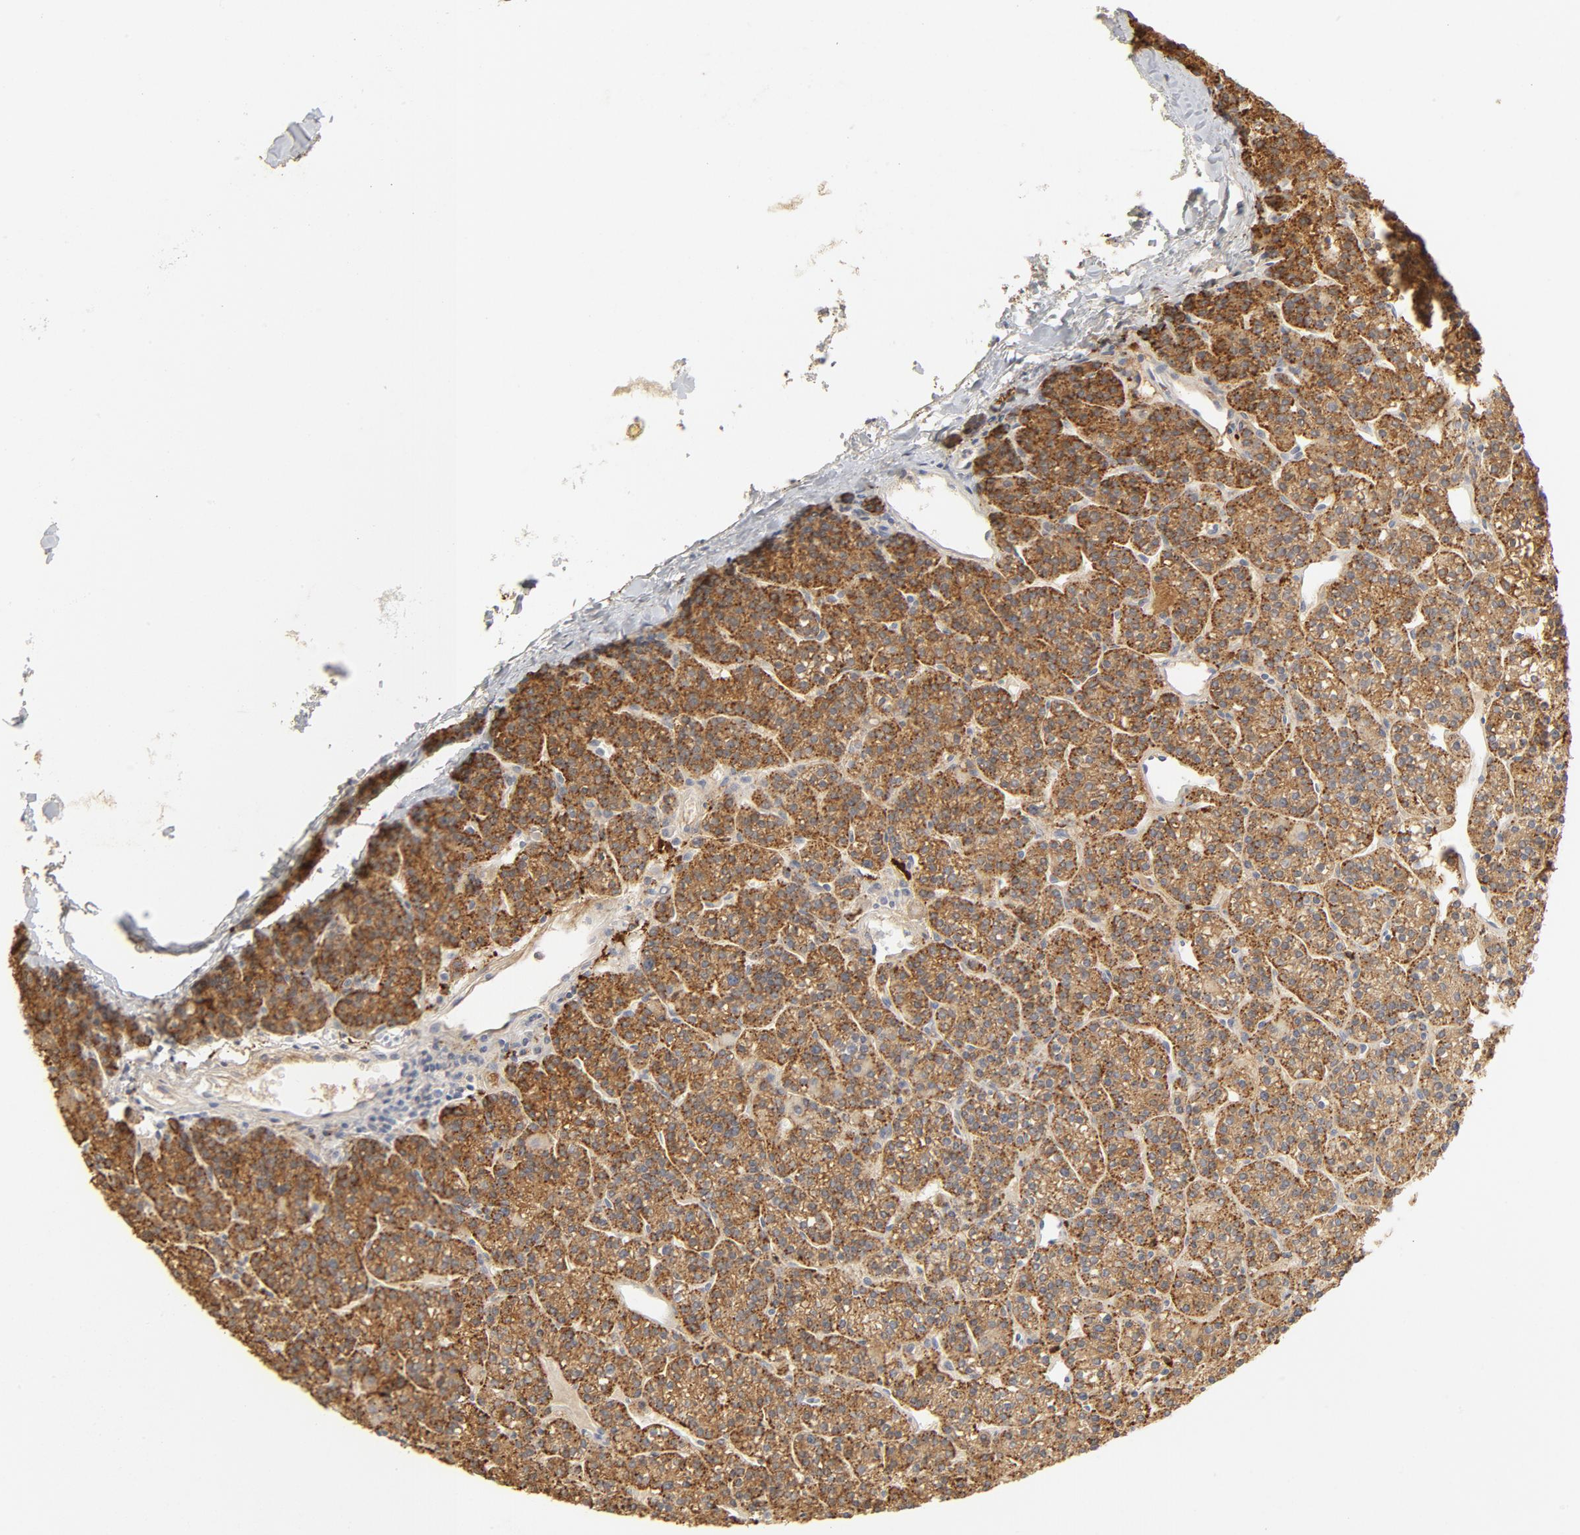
{"staining": {"intensity": "strong", "quantity": ">75%", "location": "cytoplasmic/membranous"}, "tissue": "parathyroid gland", "cell_type": "Glandular cells", "image_type": "normal", "snomed": [{"axis": "morphology", "description": "Normal tissue, NOS"}, {"axis": "topography", "description": "Parathyroid gland"}], "caption": "The micrograph shows a brown stain indicating the presence of a protein in the cytoplasmic/membranous of glandular cells in parathyroid gland. (Stains: DAB (3,3'-diaminobenzidine) in brown, nuclei in blue, Microscopy: brightfield microscopy at high magnification).", "gene": "MAGEB17", "patient": {"sex": "female", "age": 50}}